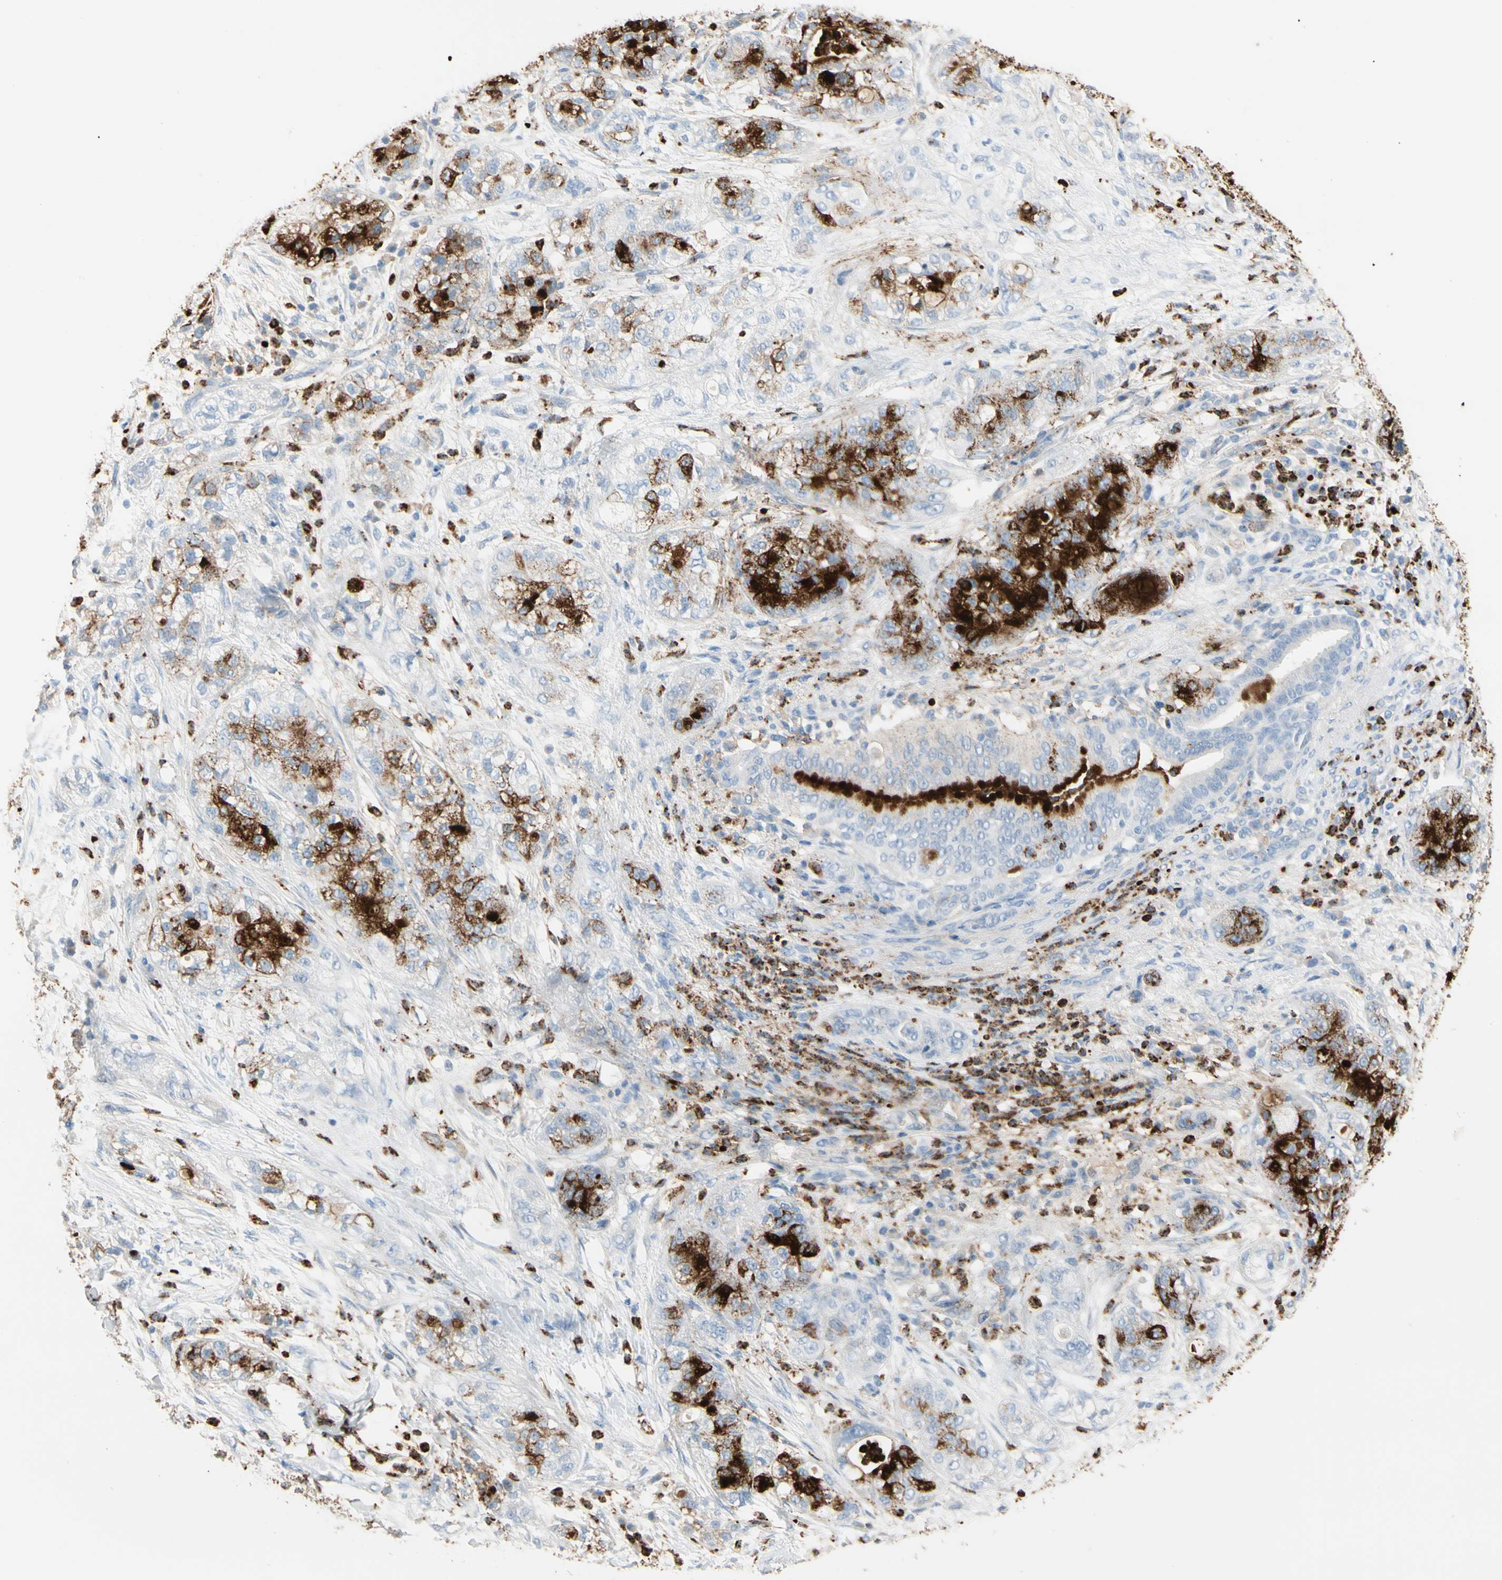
{"staining": {"intensity": "strong", "quantity": "25%-75%", "location": "cytoplasmic/membranous"}, "tissue": "pancreatic cancer", "cell_type": "Tumor cells", "image_type": "cancer", "snomed": [{"axis": "morphology", "description": "Adenocarcinoma, NOS"}, {"axis": "topography", "description": "Pancreas"}], "caption": "Human pancreatic cancer stained with a brown dye reveals strong cytoplasmic/membranous positive staining in approximately 25%-75% of tumor cells.", "gene": "CLEC4A", "patient": {"sex": "female", "age": 78}}